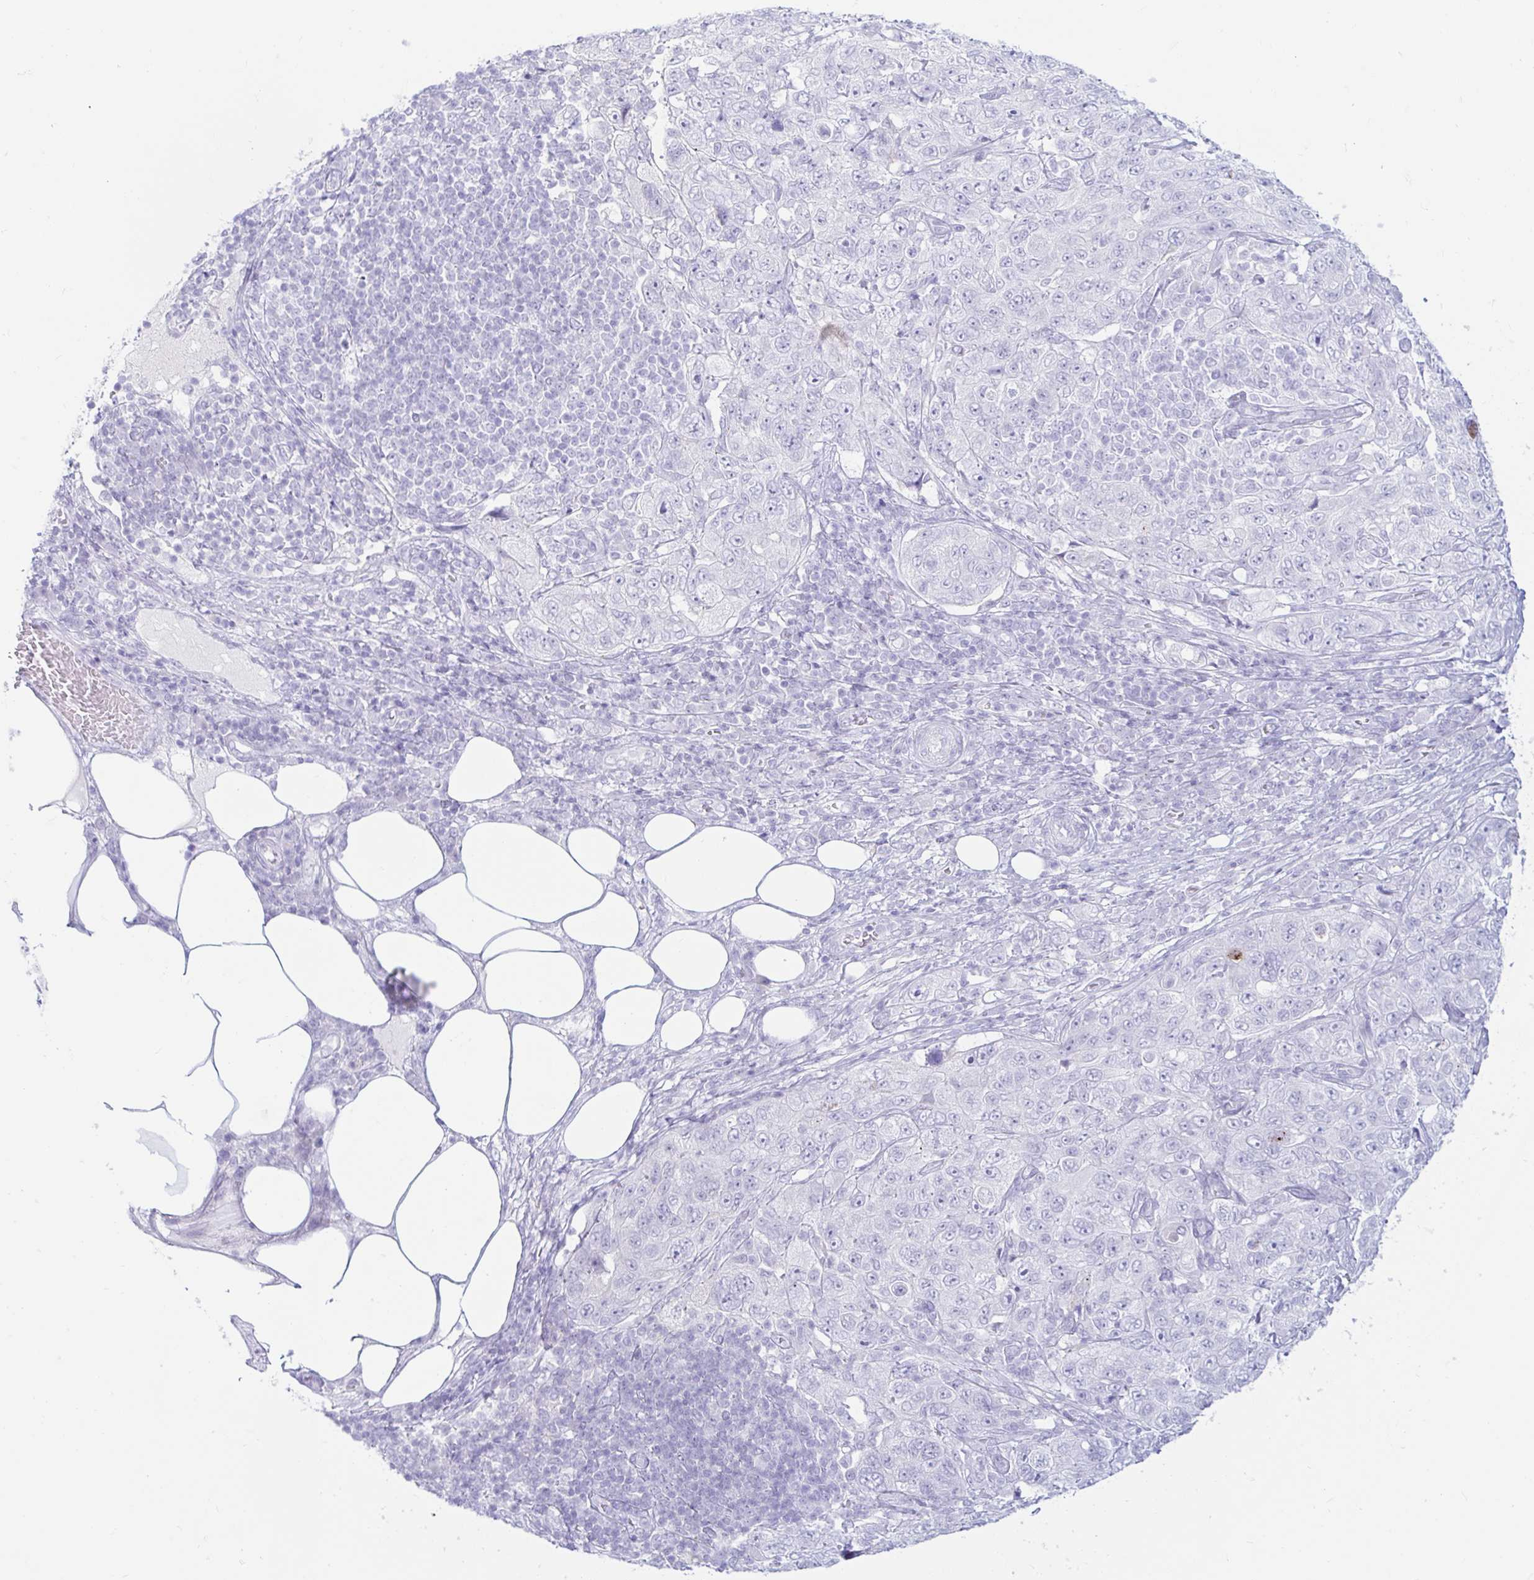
{"staining": {"intensity": "negative", "quantity": "none", "location": "none"}, "tissue": "pancreatic cancer", "cell_type": "Tumor cells", "image_type": "cancer", "snomed": [{"axis": "morphology", "description": "Adenocarcinoma, NOS"}, {"axis": "topography", "description": "Pancreas"}], "caption": "Tumor cells are negative for protein expression in human pancreatic adenocarcinoma.", "gene": "ERICH6", "patient": {"sex": "male", "age": 68}}